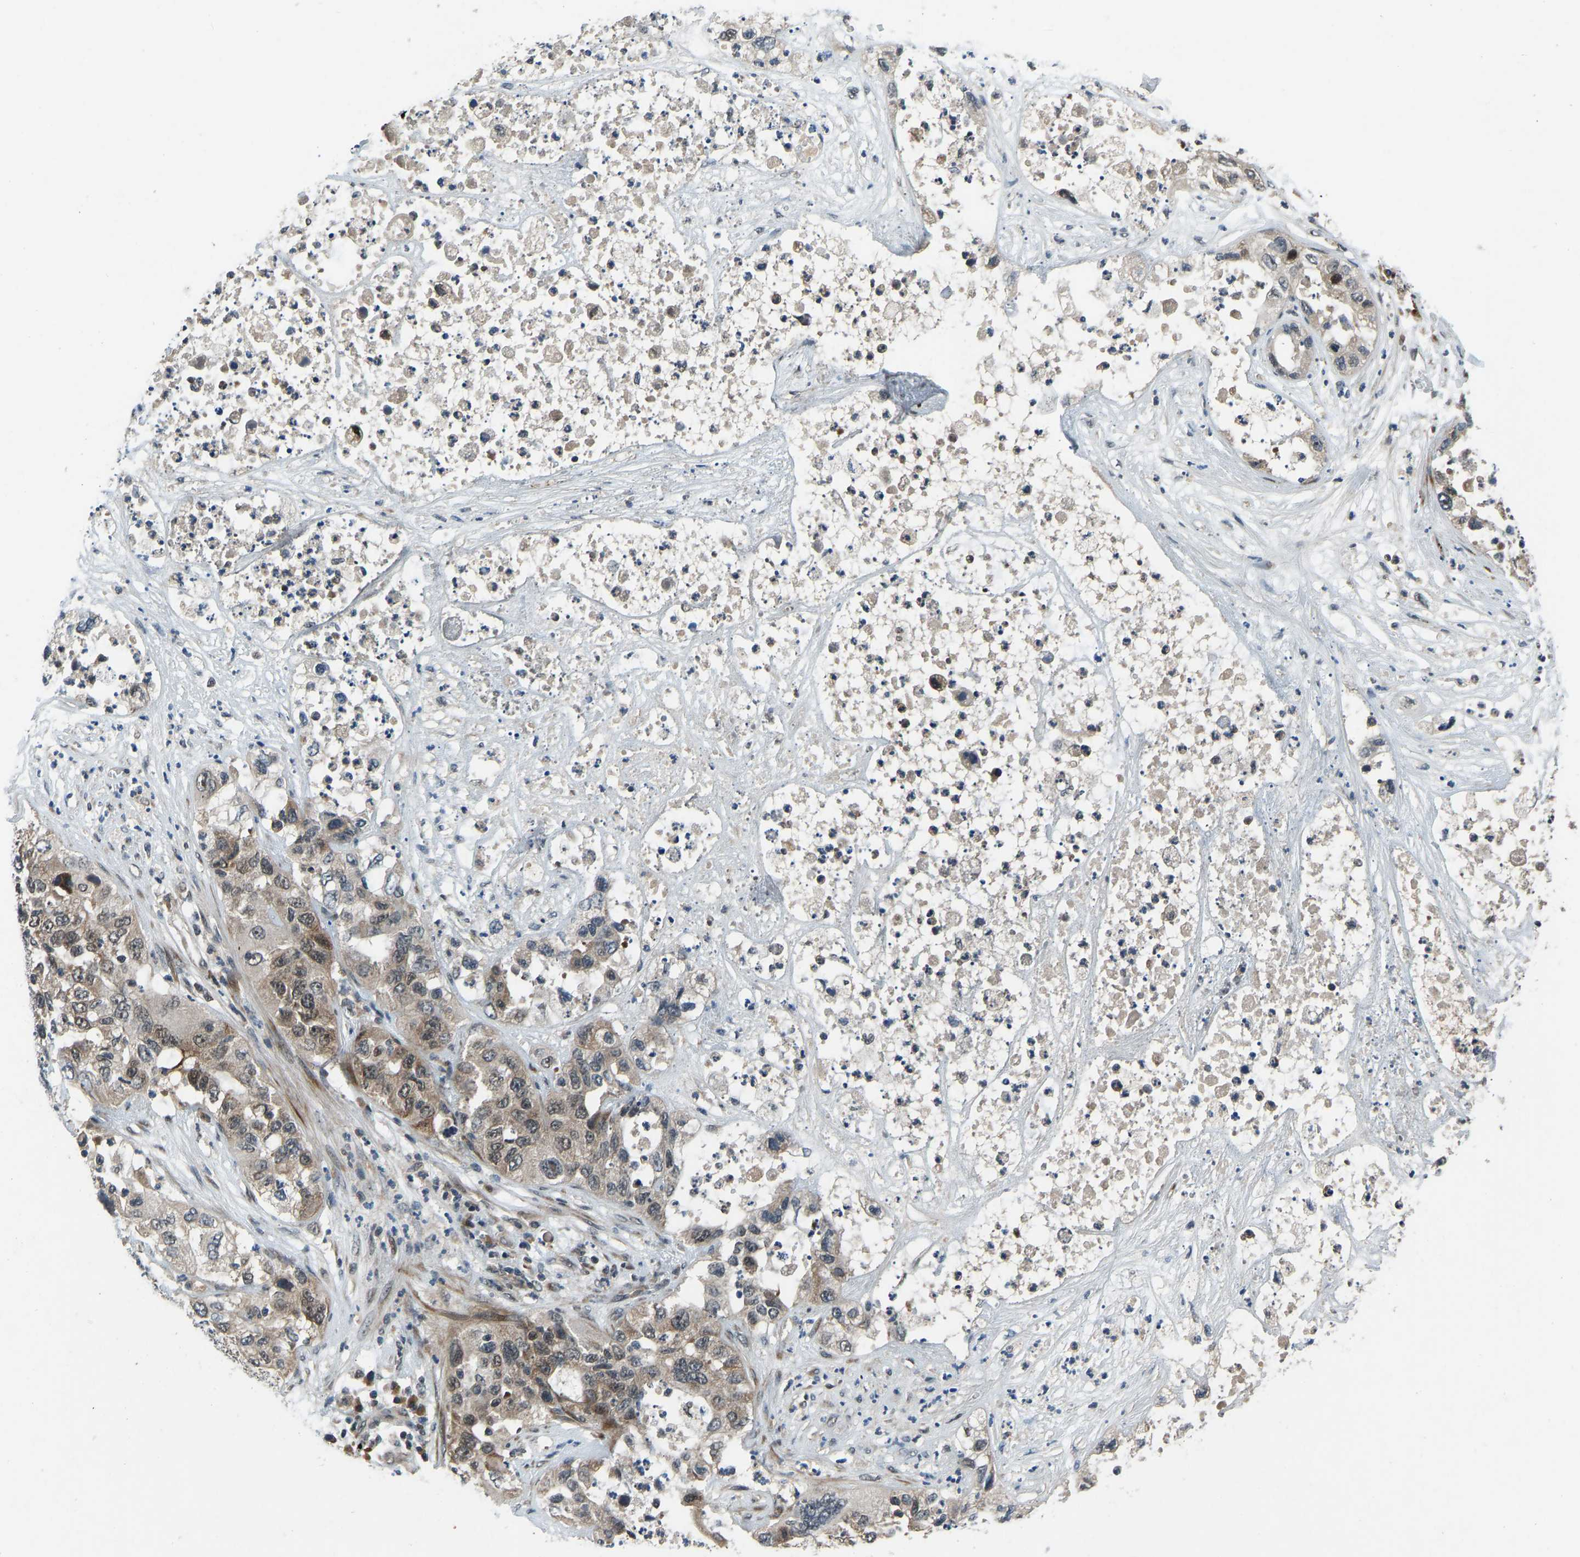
{"staining": {"intensity": "moderate", "quantity": "25%-75%", "location": "cytoplasmic/membranous"}, "tissue": "pancreatic cancer", "cell_type": "Tumor cells", "image_type": "cancer", "snomed": [{"axis": "morphology", "description": "Adenocarcinoma, NOS"}, {"axis": "topography", "description": "Pancreas"}], "caption": "A photomicrograph of human pancreatic cancer stained for a protein displays moderate cytoplasmic/membranous brown staining in tumor cells.", "gene": "RLIM", "patient": {"sex": "female", "age": 78}}